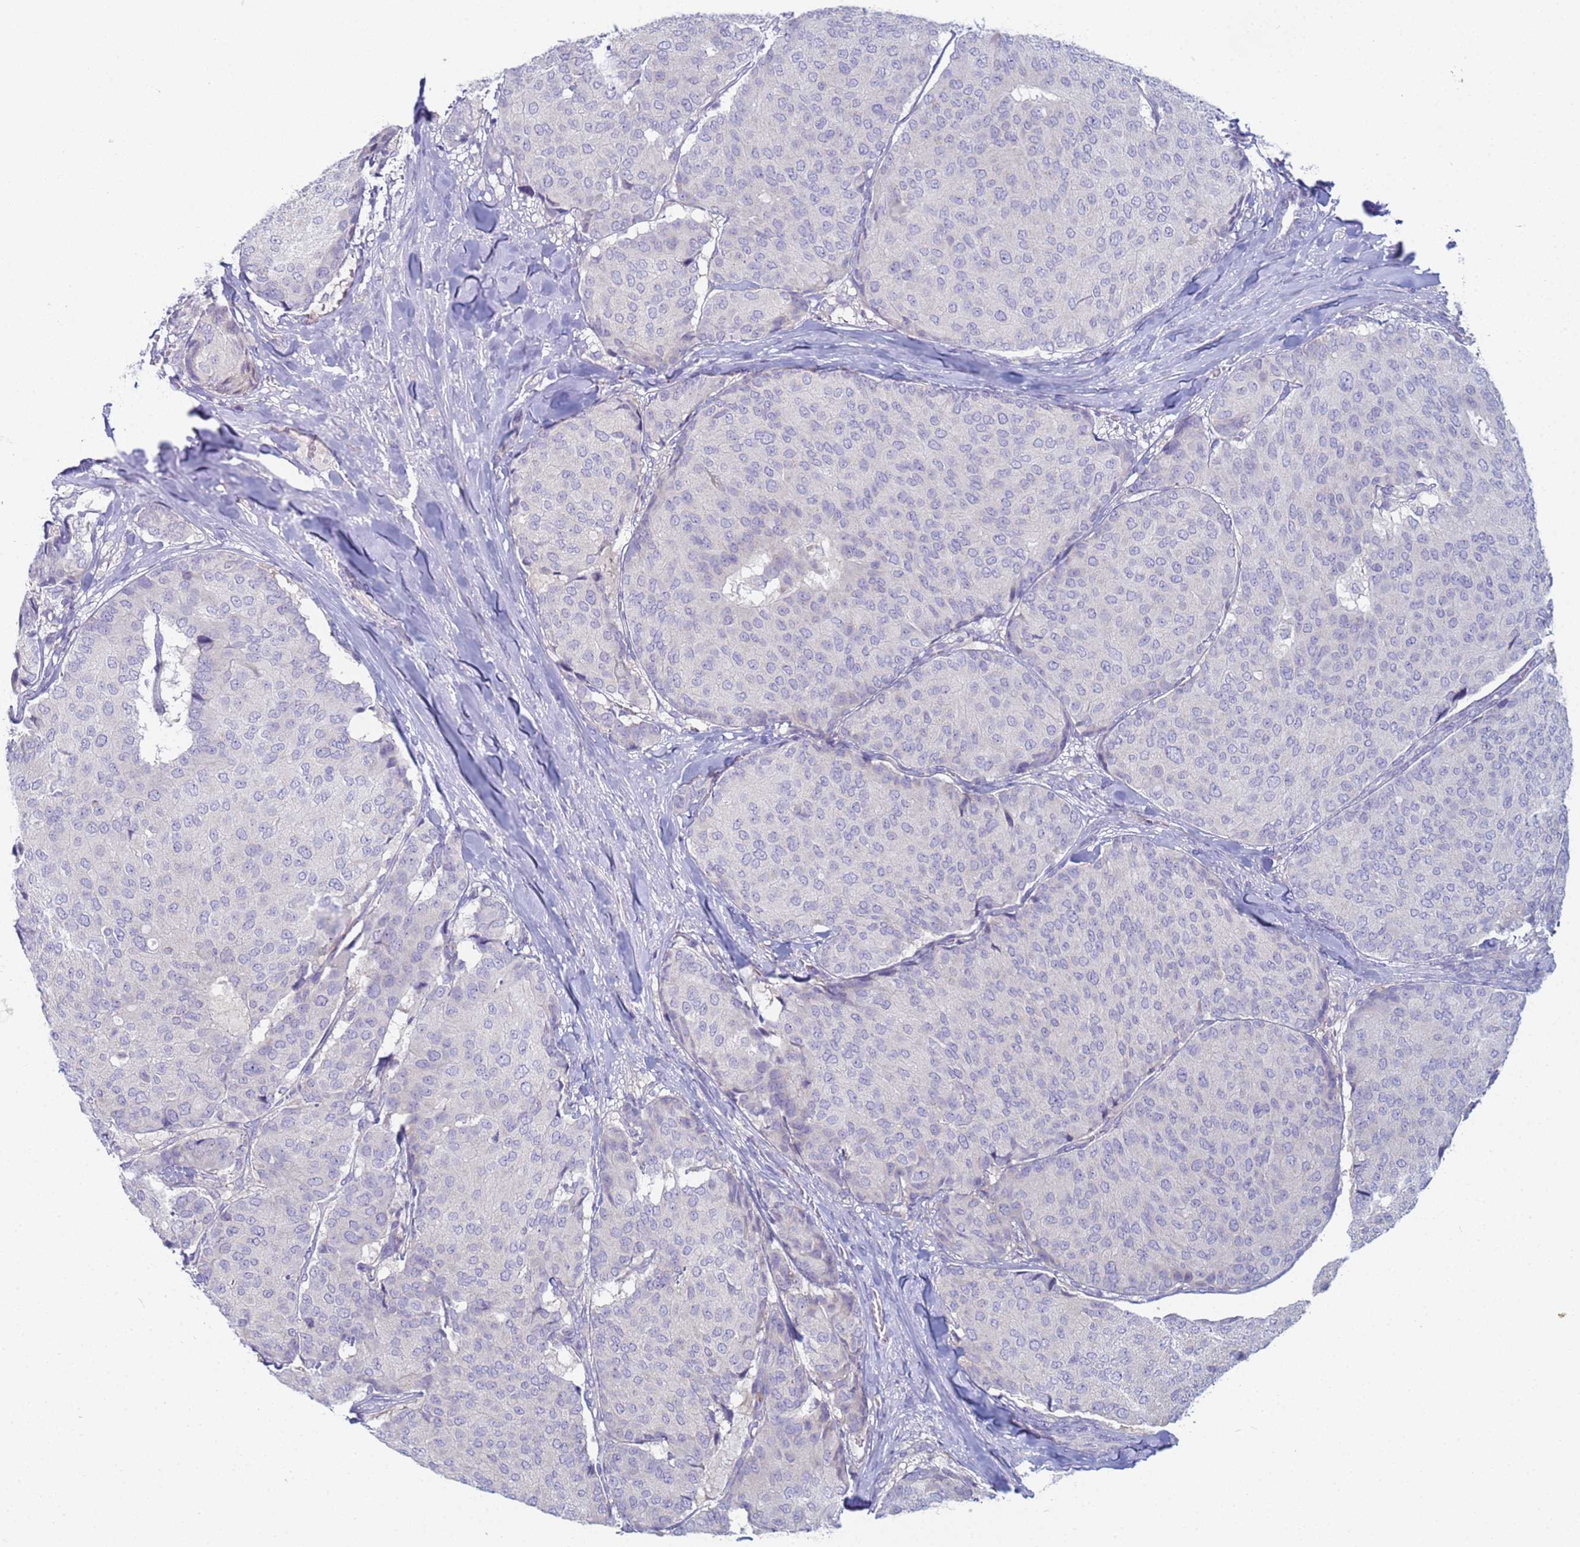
{"staining": {"intensity": "negative", "quantity": "none", "location": "none"}, "tissue": "breast cancer", "cell_type": "Tumor cells", "image_type": "cancer", "snomed": [{"axis": "morphology", "description": "Duct carcinoma"}, {"axis": "topography", "description": "Breast"}], "caption": "DAB (3,3'-diaminobenzidine) immunohistochemical staining of human breast cancer (infiltrating ductal carcinoma) reveals no significant expression in tumor cells. Nuclei are stained in blue.", "gene": "CR1", "patient": {"sex": "female", "age": 75}}